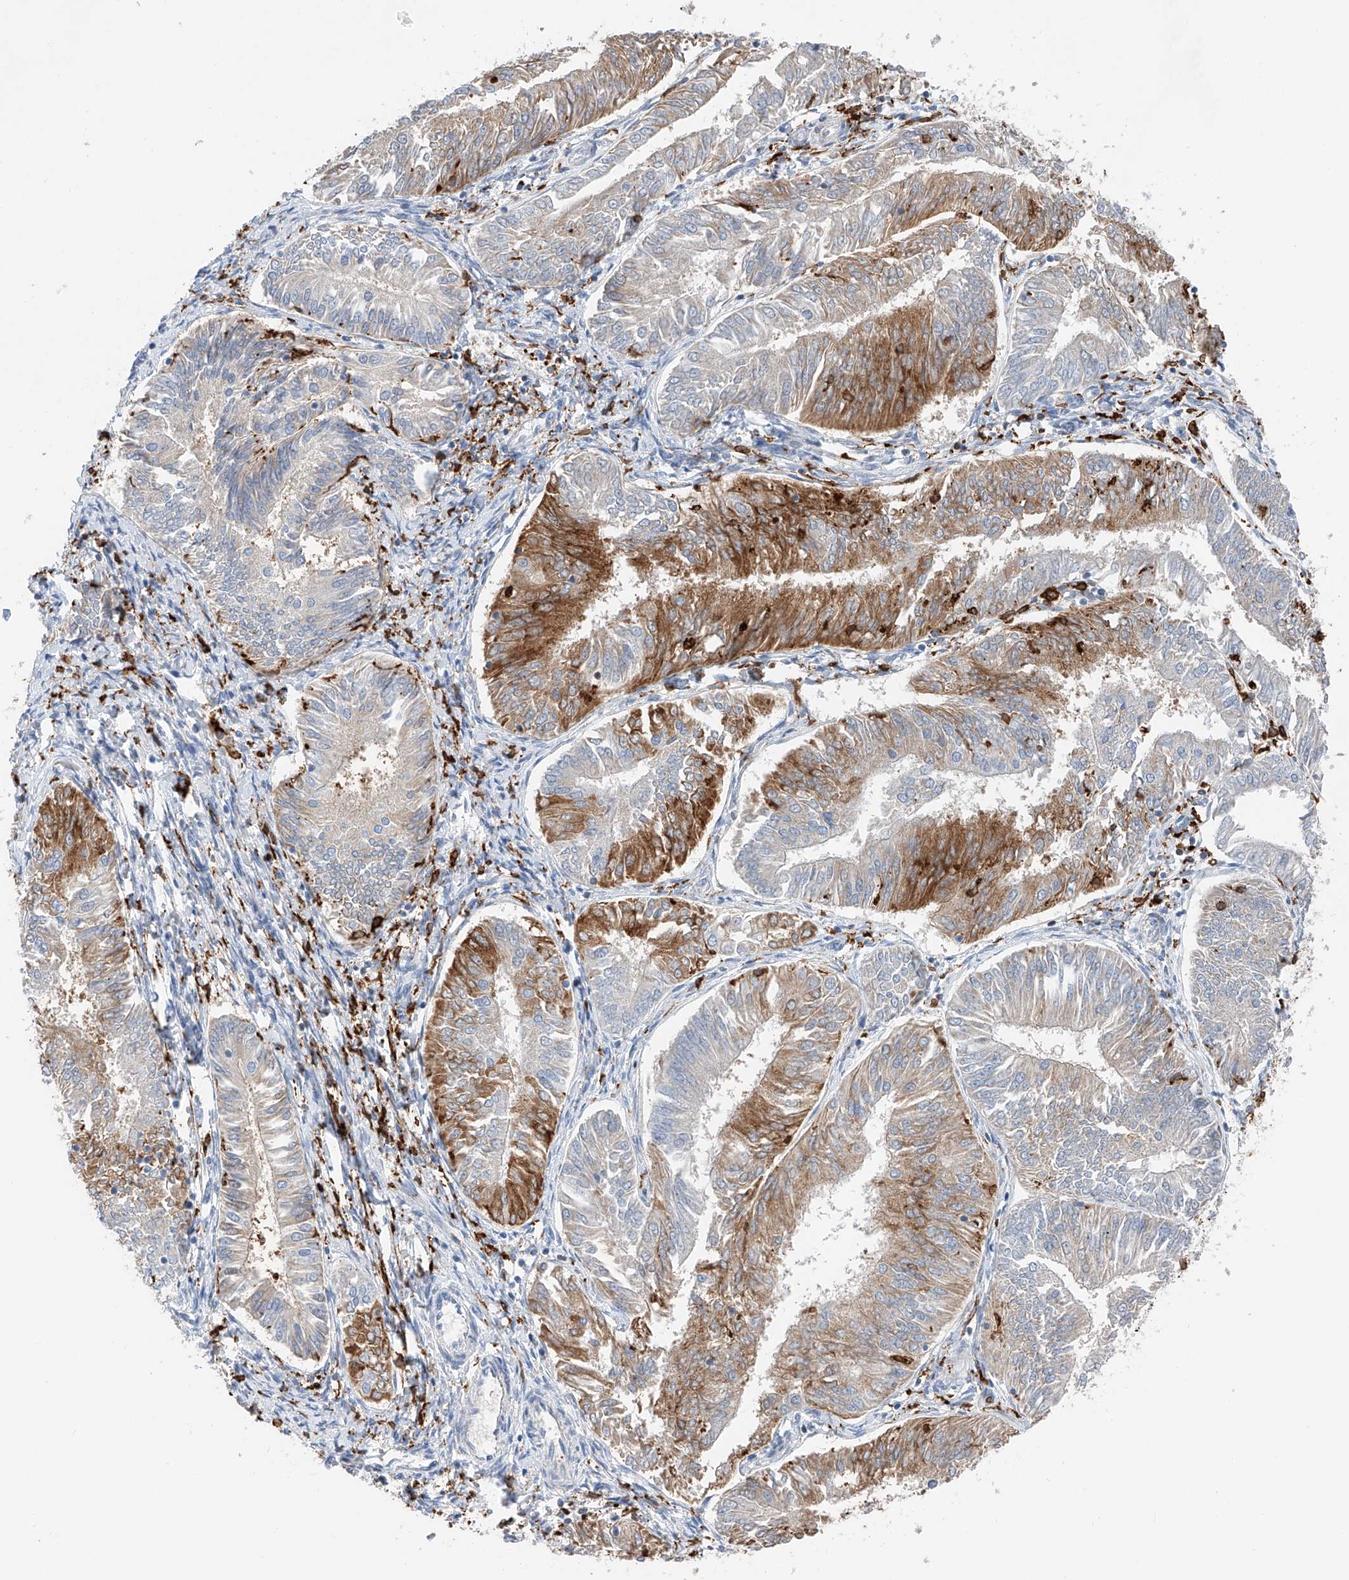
{"staining": {"intensity": "moderate", "quantity": "25%-75%", "location": "cytoplasmic/membranous"}, "tissue": "endometrial cancer", "cell_type": "Tumor cells", "image_type": "cancer", "snomed": [{"axis": "morphology", "description": "Adenocarcinoma, NOS"}, {"axis": "topography", "description": "Endometrium"}], "caption": "Immunohistochemistry photomicrograph of neoplastic tissue: human adenocarcinoma (endometrial) stained using IHC displays medium levels of moderate protein expression localized specifically in the cytoplasmic/membranous of tumor cells, appearing as a cytoplasmic/membranous brown color.", "gene": "TBXAS1", "patient": {"sex": "female", "age": 58}}